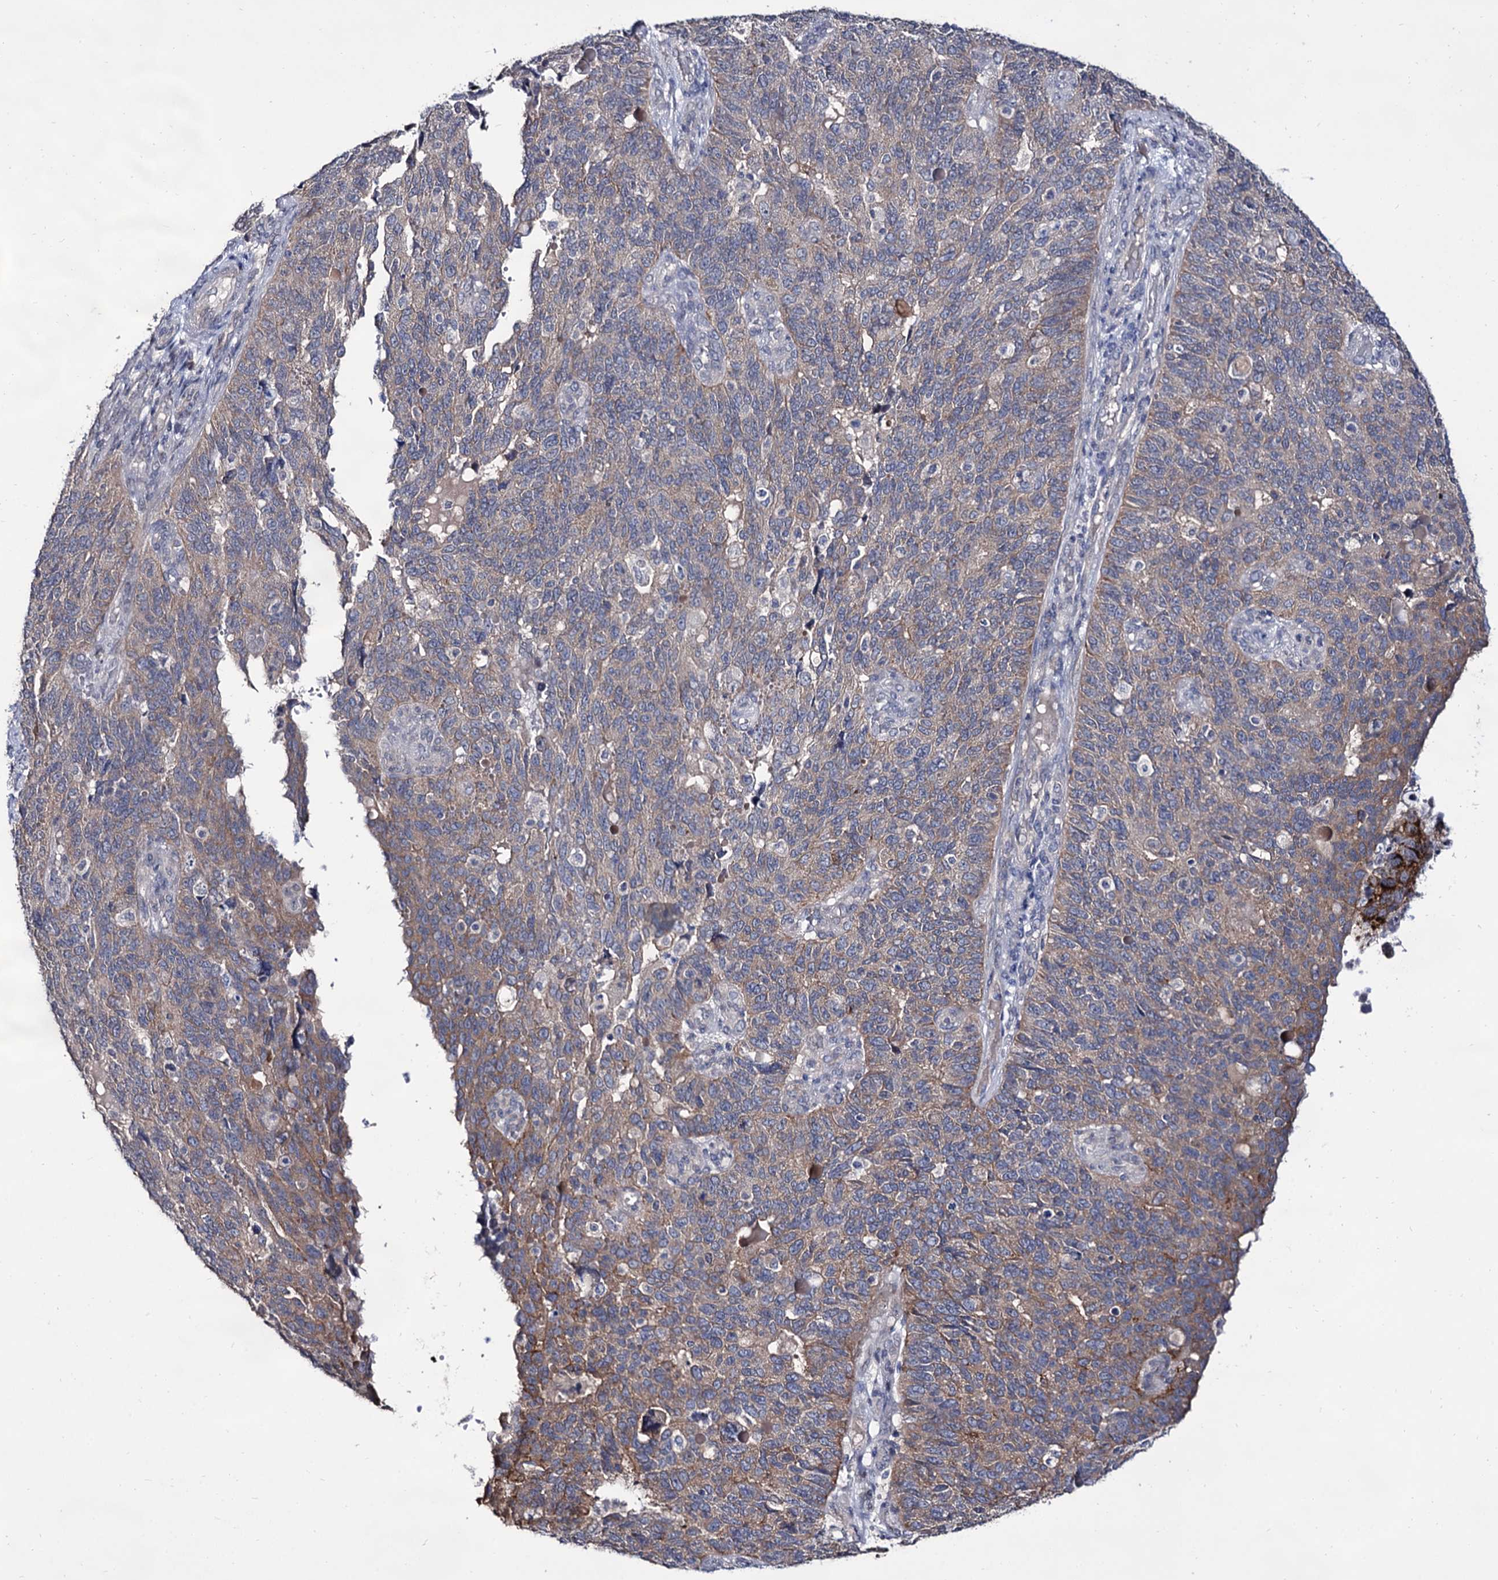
{"staining": {"intensity": "moderate", "quantity": "<25%", "location": "cytoplasmic/membranous"}, "tissue": "endometrial cancer", "cell_type": "Tumor cells", "image_type": "cancer", "snomed": [{"axis": "morphology", "description": "Adenocarcinoma, NOS"}, {"axis": "topography", "description": "Endometrium"}], "caption": "High-magnification brightfield microscopy of endometrial adenocarcinoma stained with DAB (brown) and counterstained with hematoxylin (blue). tumor cells exhibit moderate cytoplasmic/membranous staining is present in approximately<25% of cells. (DAB IHC, brown staining for protein, blue staining for nuclei).", "gene": "ARFIP2", "patient": {"sex": "female", "age": 66}}